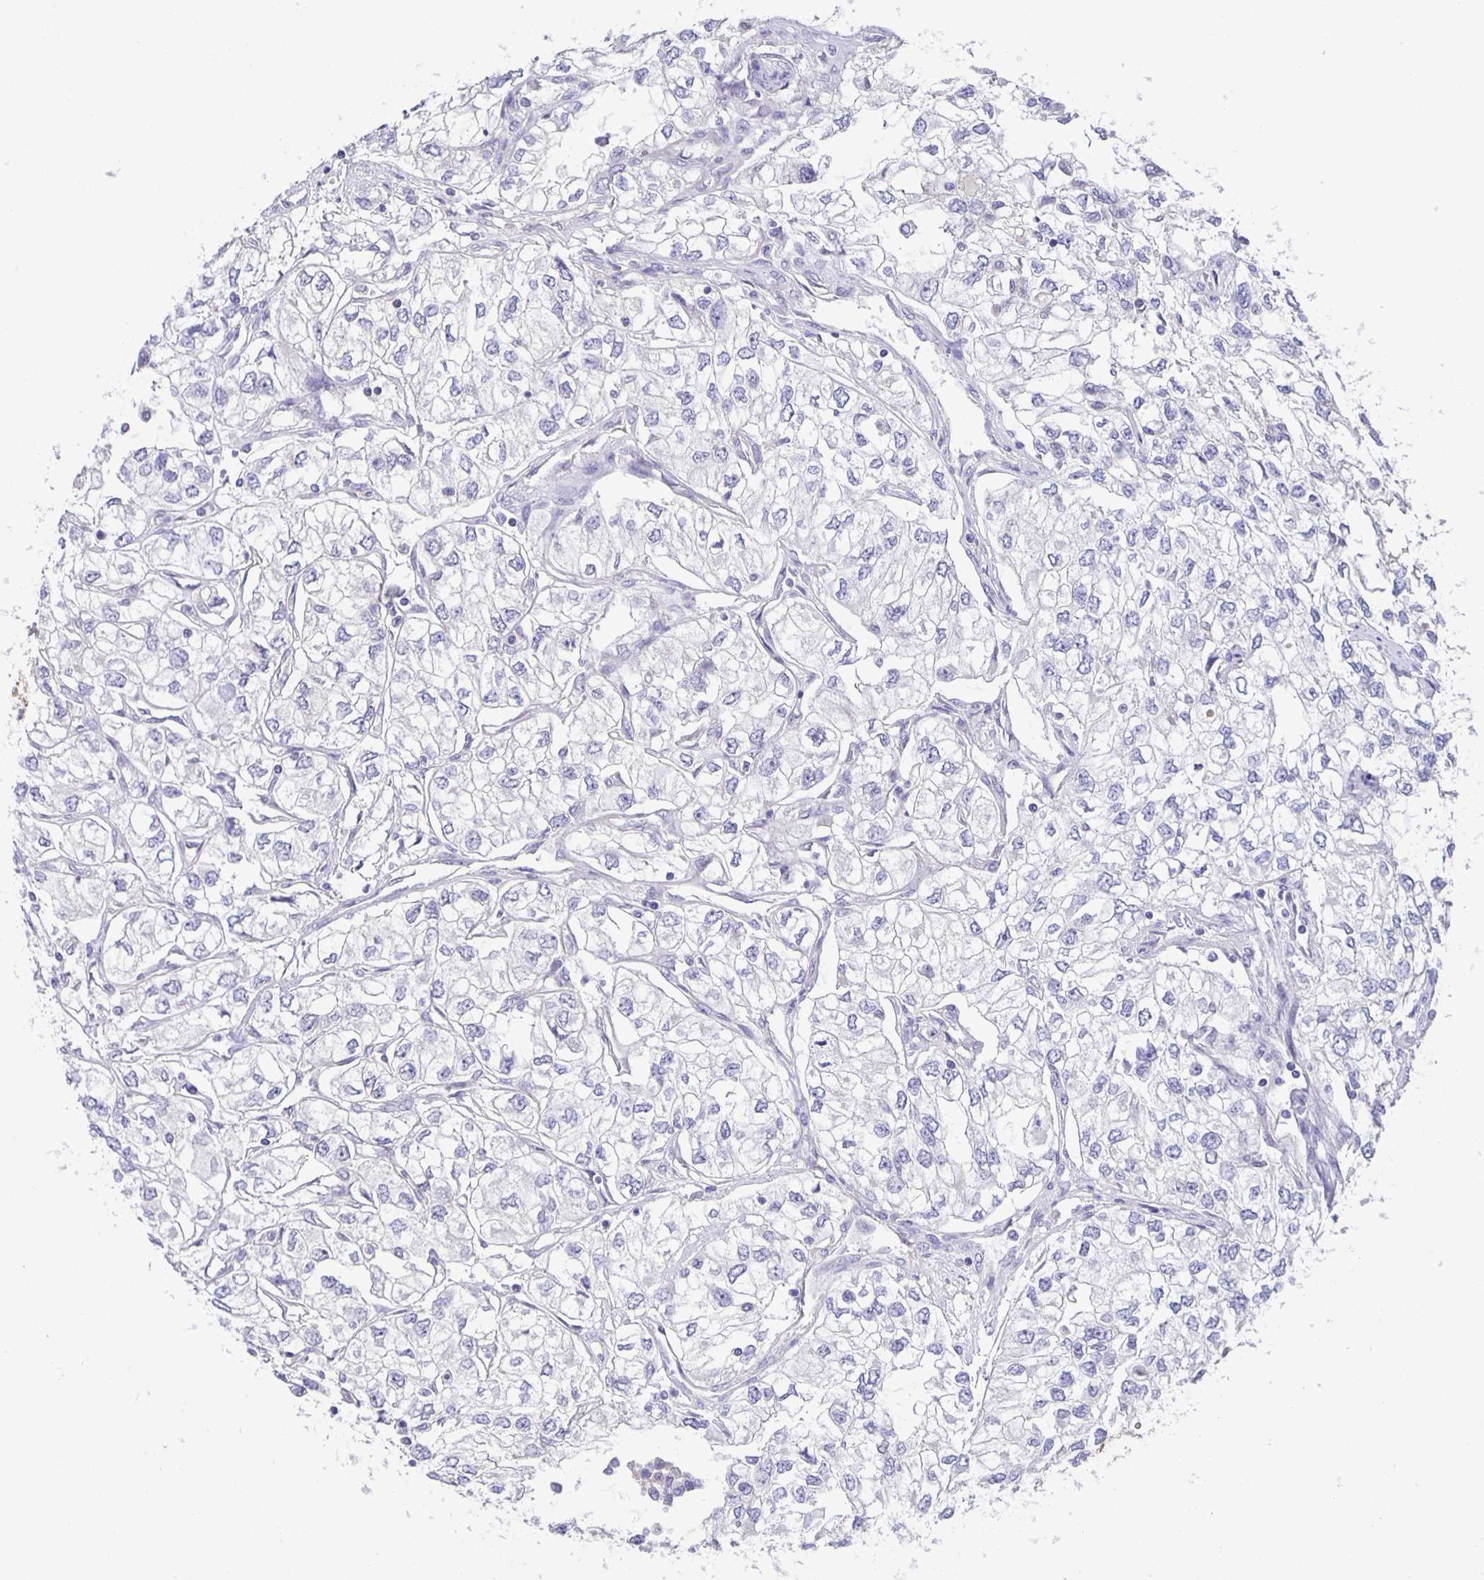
{"staining": {"intensity": "negative", "quantity": "none", "location": "none"}, "tissue": "renal cancer", "cell_type": "Tumor cells", "image_type": "cancer", "snomed": [{"axis": "morphology", "description": "Adenocarcinoma, NOS"}, {"axis": "topography", "description": "Kidney"}], "caption": "Tumor cells are negative for brown protein staining in adenocarcinoma (renal).", "gene": "PTPN3", "patient": {"sex": "female", "age": 59}}